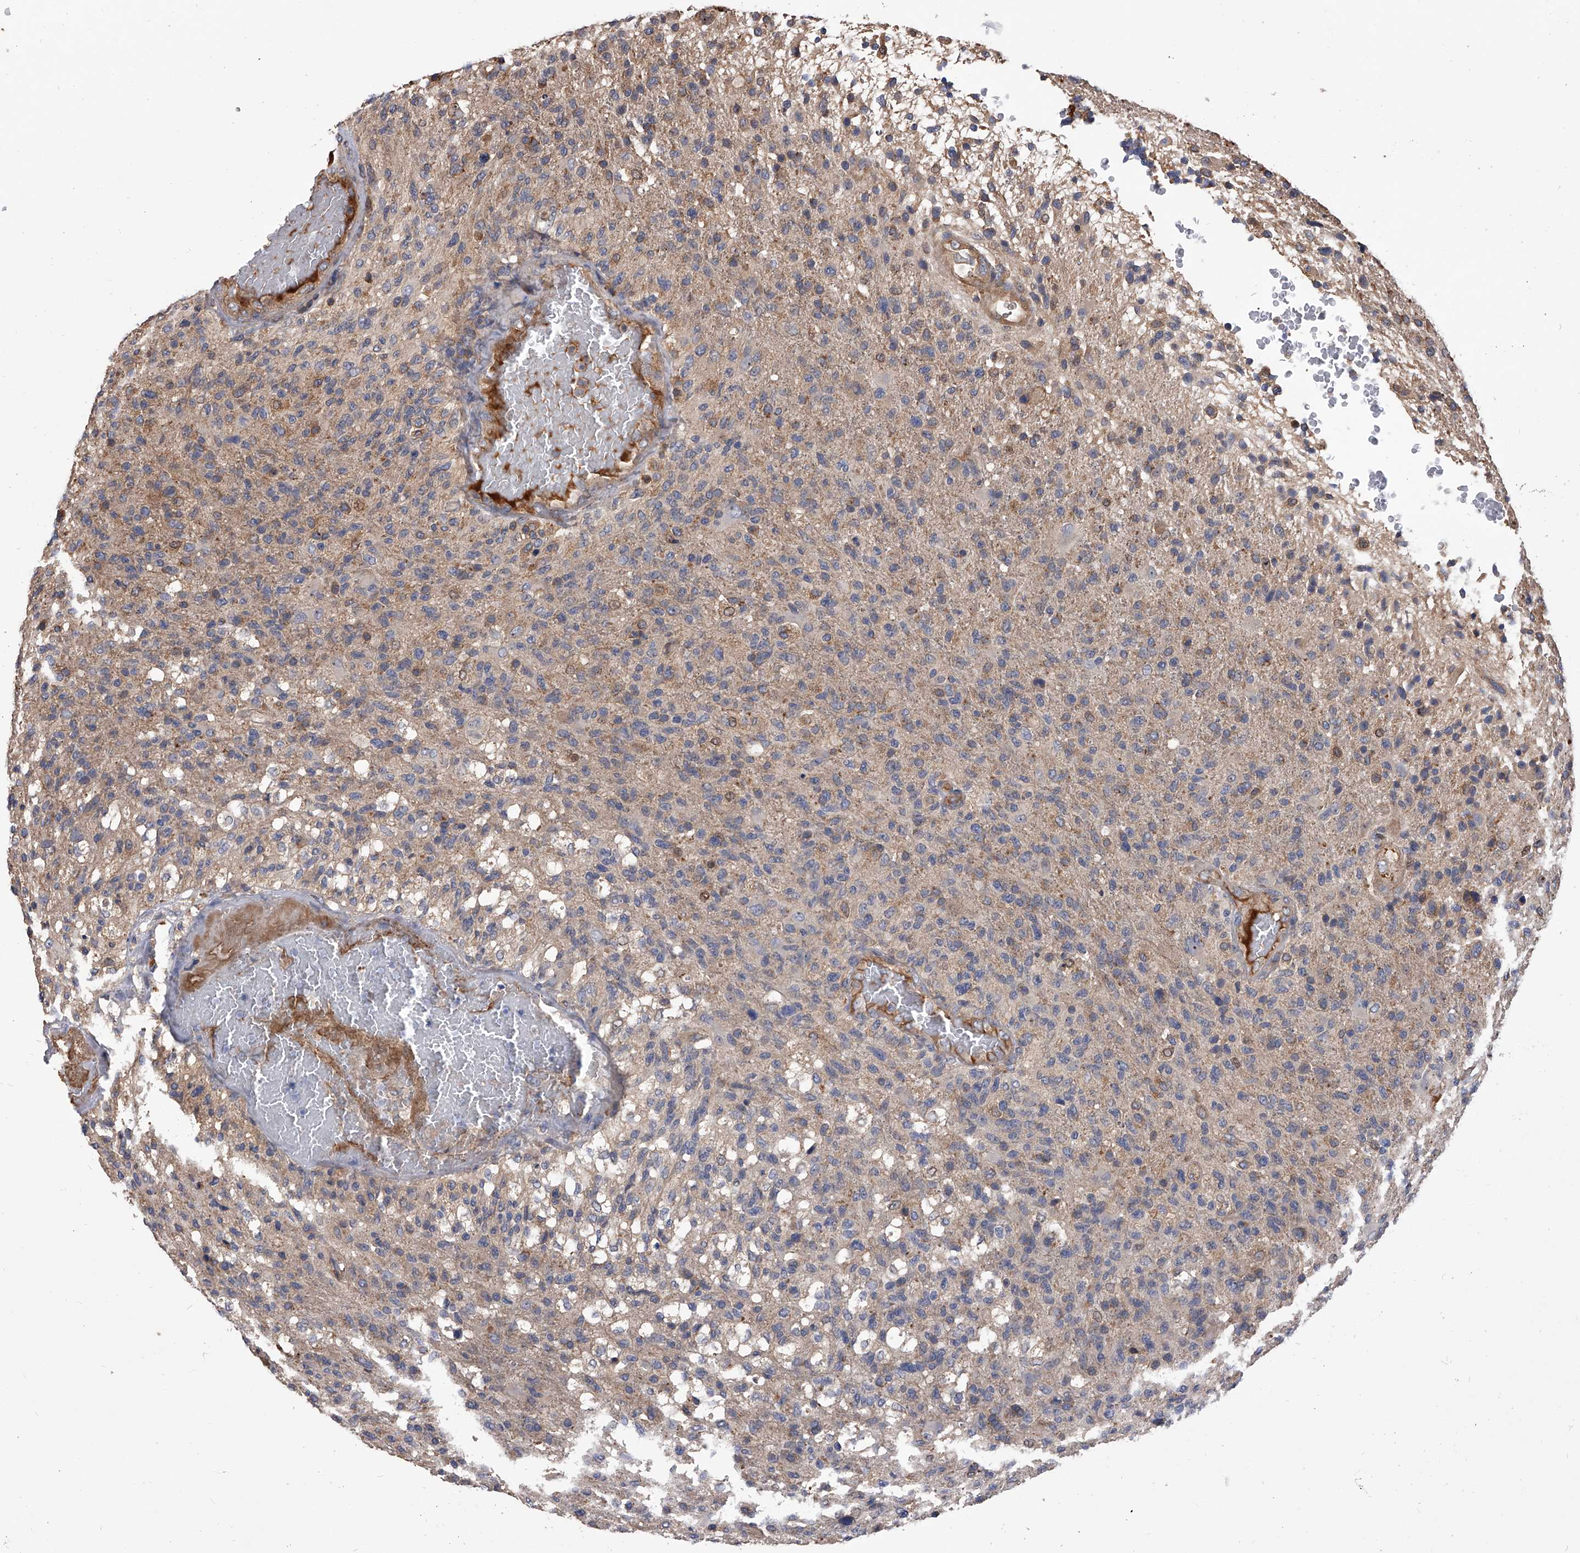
{"staining": {"intensity": "moderate", "quantity": "25%-75%", "location": "cytoplasmic/membranous"}, "tissue": "glioma", "cell_type": "Tumor cells", "image_type": "cancer", "snomed": [{"axis": "morphology", "description": "Glioma, malignant, High grade"}, {"axis": "topography", "description": "Brain"}], "caption": "The immunohistochemical stain shows moderate cytoplasmic/membranous expression in tumor cells of glioma tissue. The staining was performed using DAB to visualize the protein expression in brown, while the nuclei were stained in blue with hematoxylin (Magnification: 20x).", "gene": "CUL7", "patient": {"sex": "male", "age": 72}}